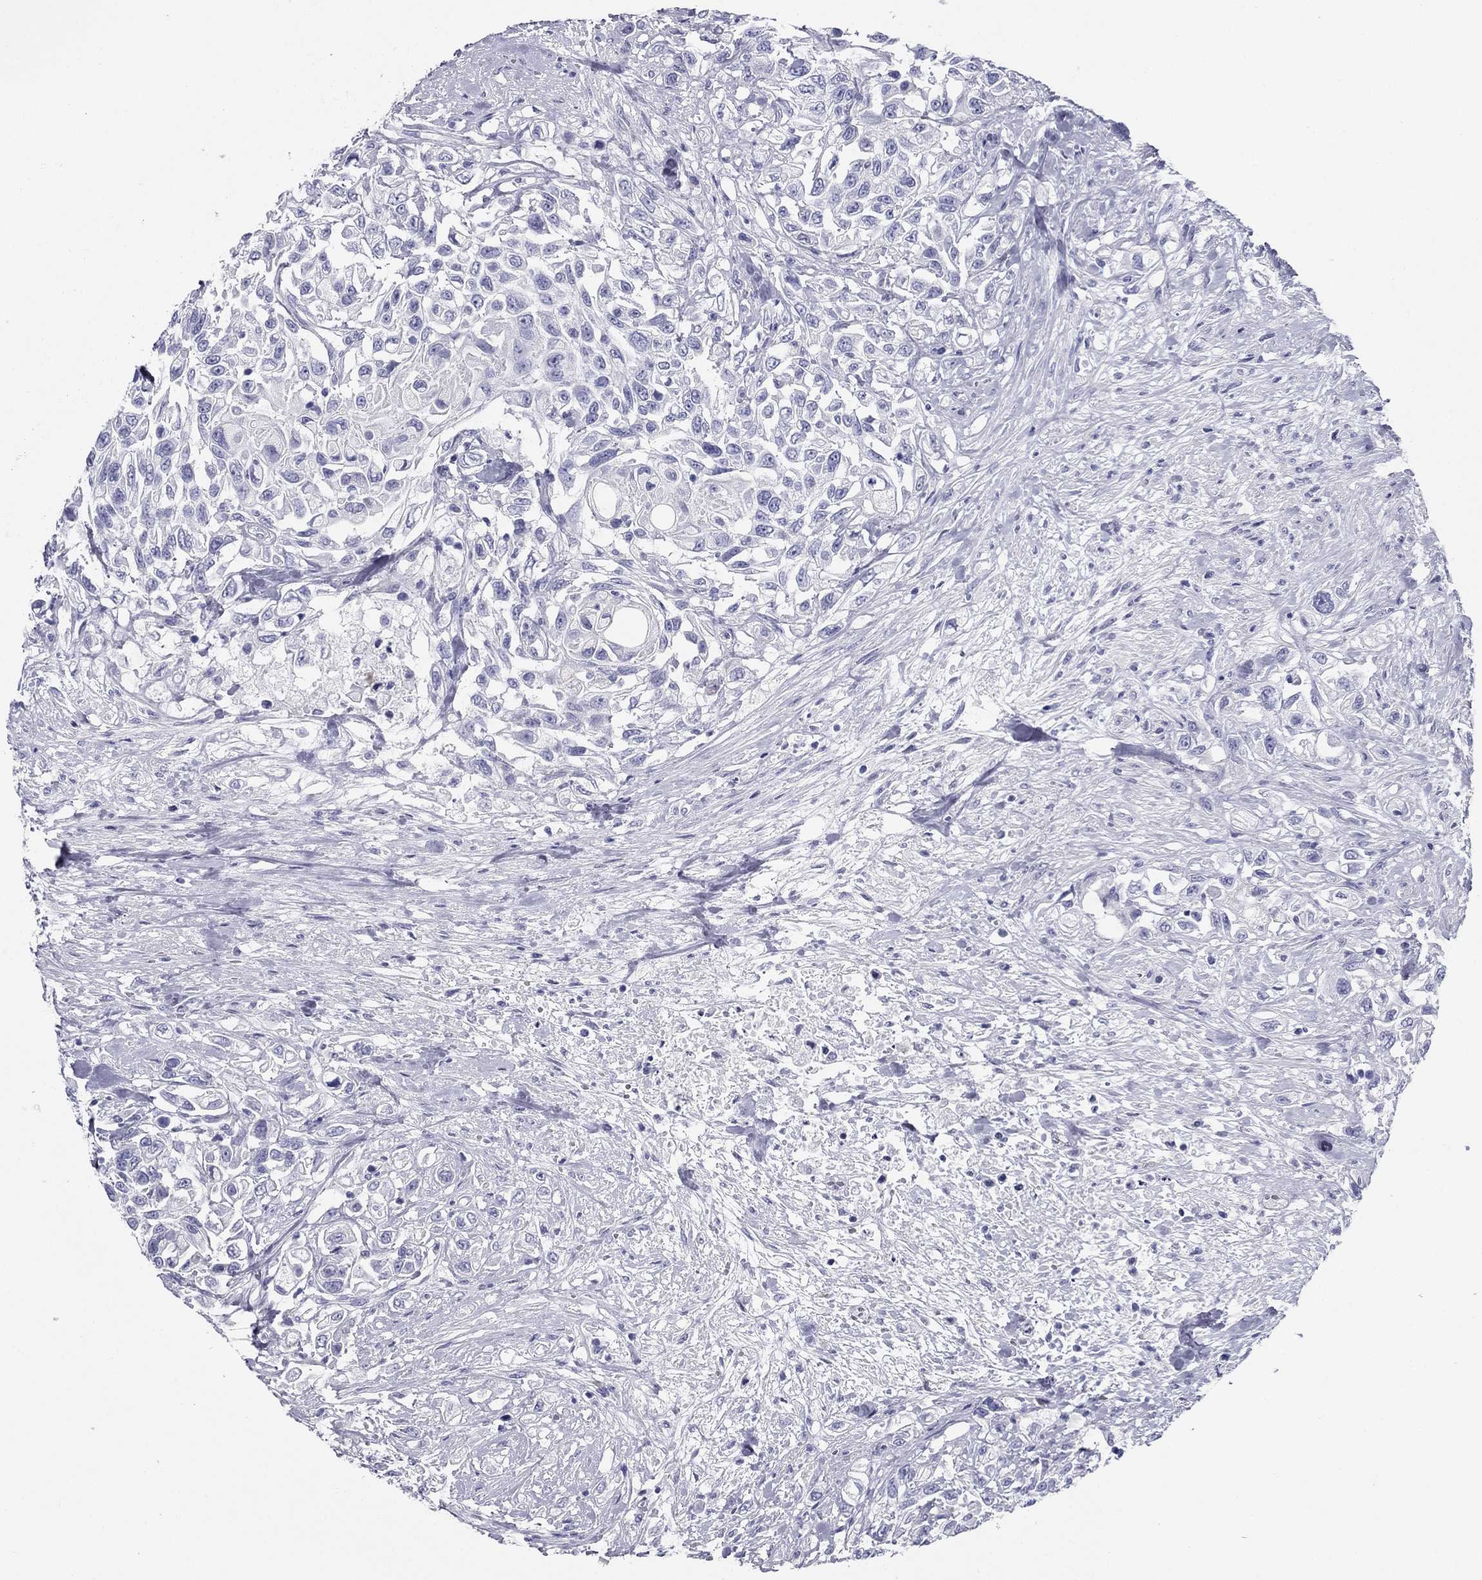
{"staining": {"intensity": "negative", "quantity": "none", "location": "none"}, "tissue": "urothelial cancer", "cell_type": "Tumor cells", "image_type": "cancer", "snomed": [{"axis": "morphology", "description": "Urothelial carcinoma, High grade"}, {"axis": "topography", "description": "Urinary bladder"}], "caption": "Histopathology image shows no protein staining in tumor cells of high-grade urothelial carcinoma tissue. Nuclei are stained in blue.", "gene": "ZP2", "patient": {"sex": "female", "age": 56}}